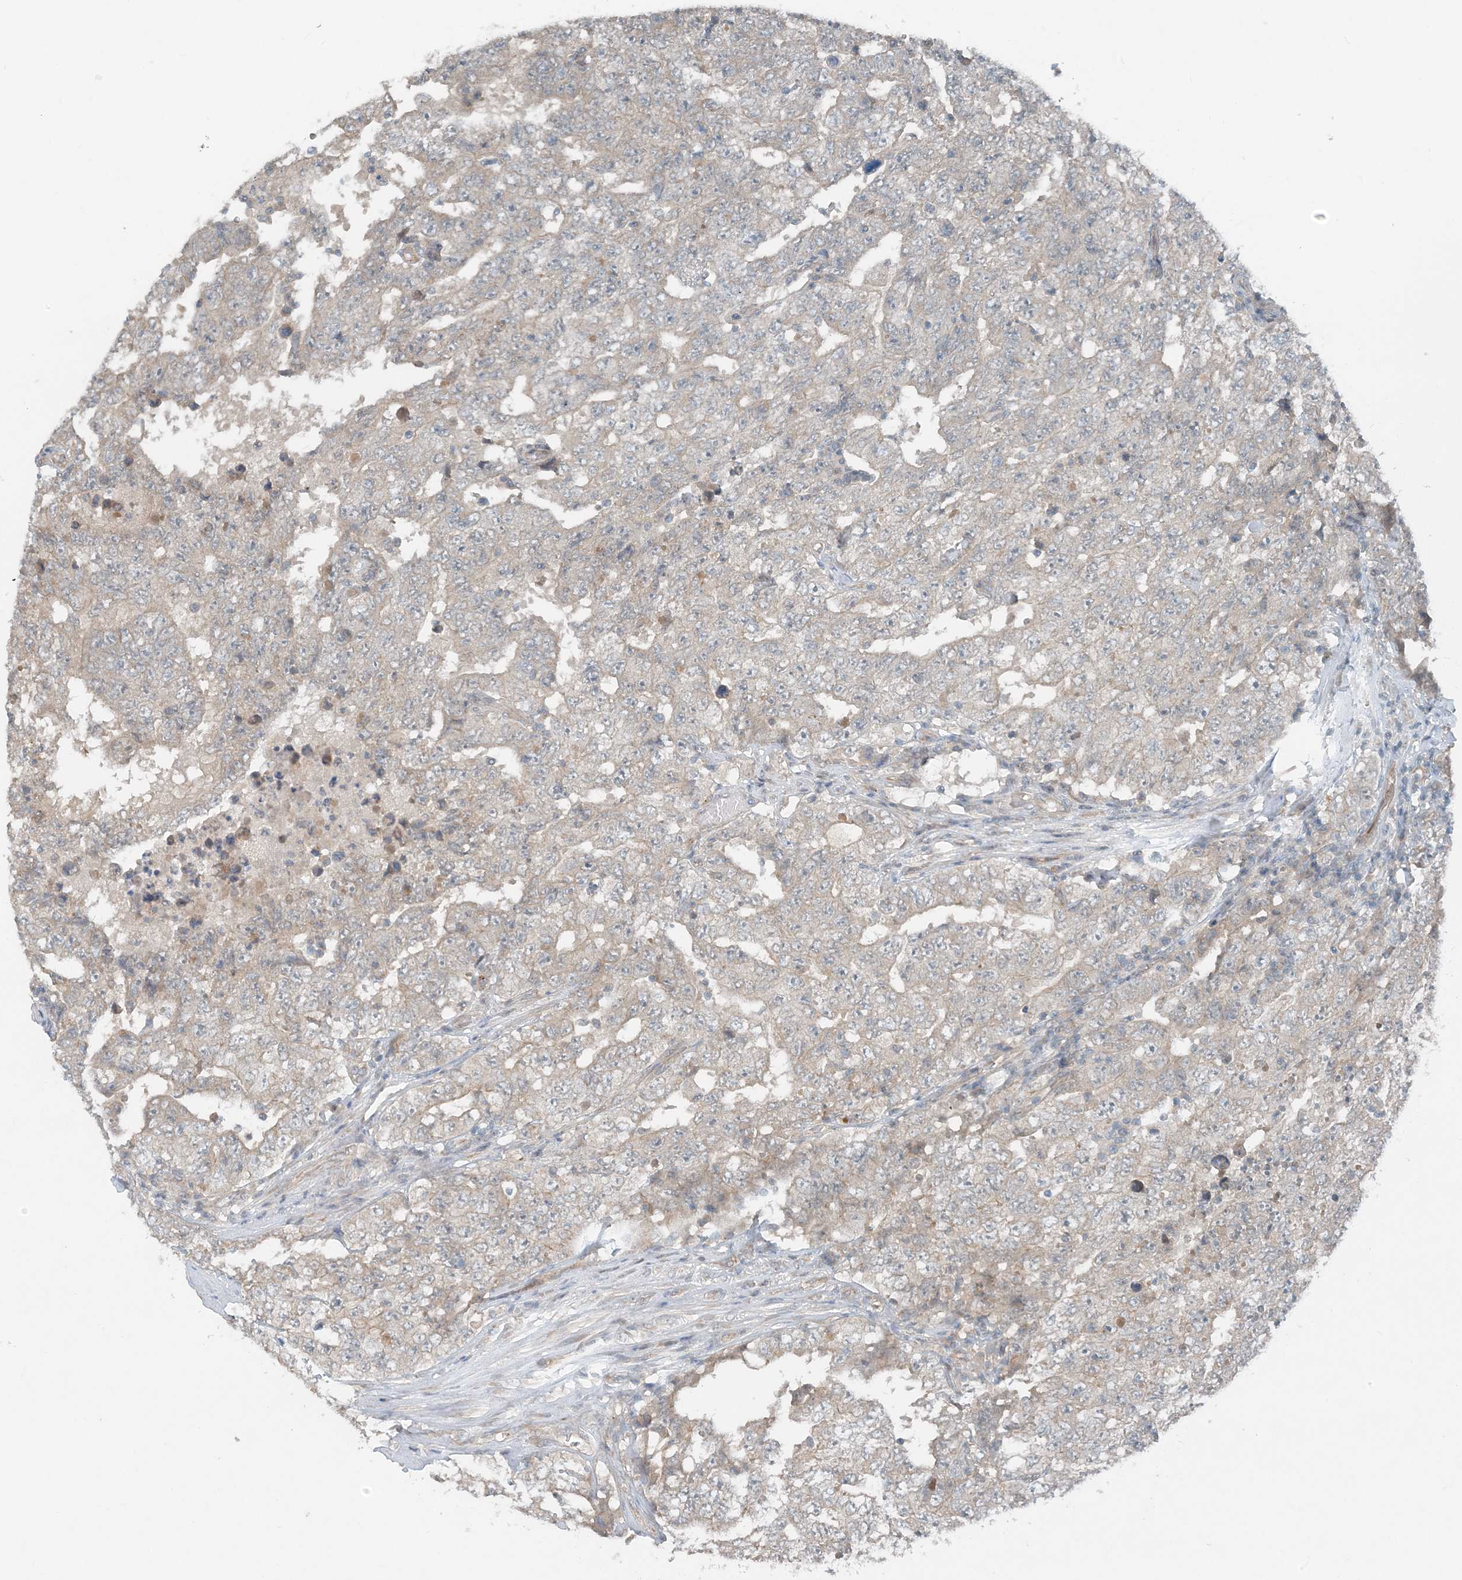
{"staining": {"intensity": "weak", "quantity": "<25%", "location": "cytoplasmic/membranous"}, "tissue": "testis cancer", "cell_type": "Tumor cells", "image_type": "cancer", "snomed": [{"axis": "morphology", "description": "Carcinoma, Embryonal, NOS"}, {"axis": "topography", "description": "Testis"}], "caption": "Immunohistochemistry (IHC) micrograph of human testis cancer stained for a protein (brown), which exhibits no positivity in tumor cells.", "gene": "MITD1", "patient": {"sex": "male", "age": 26}}